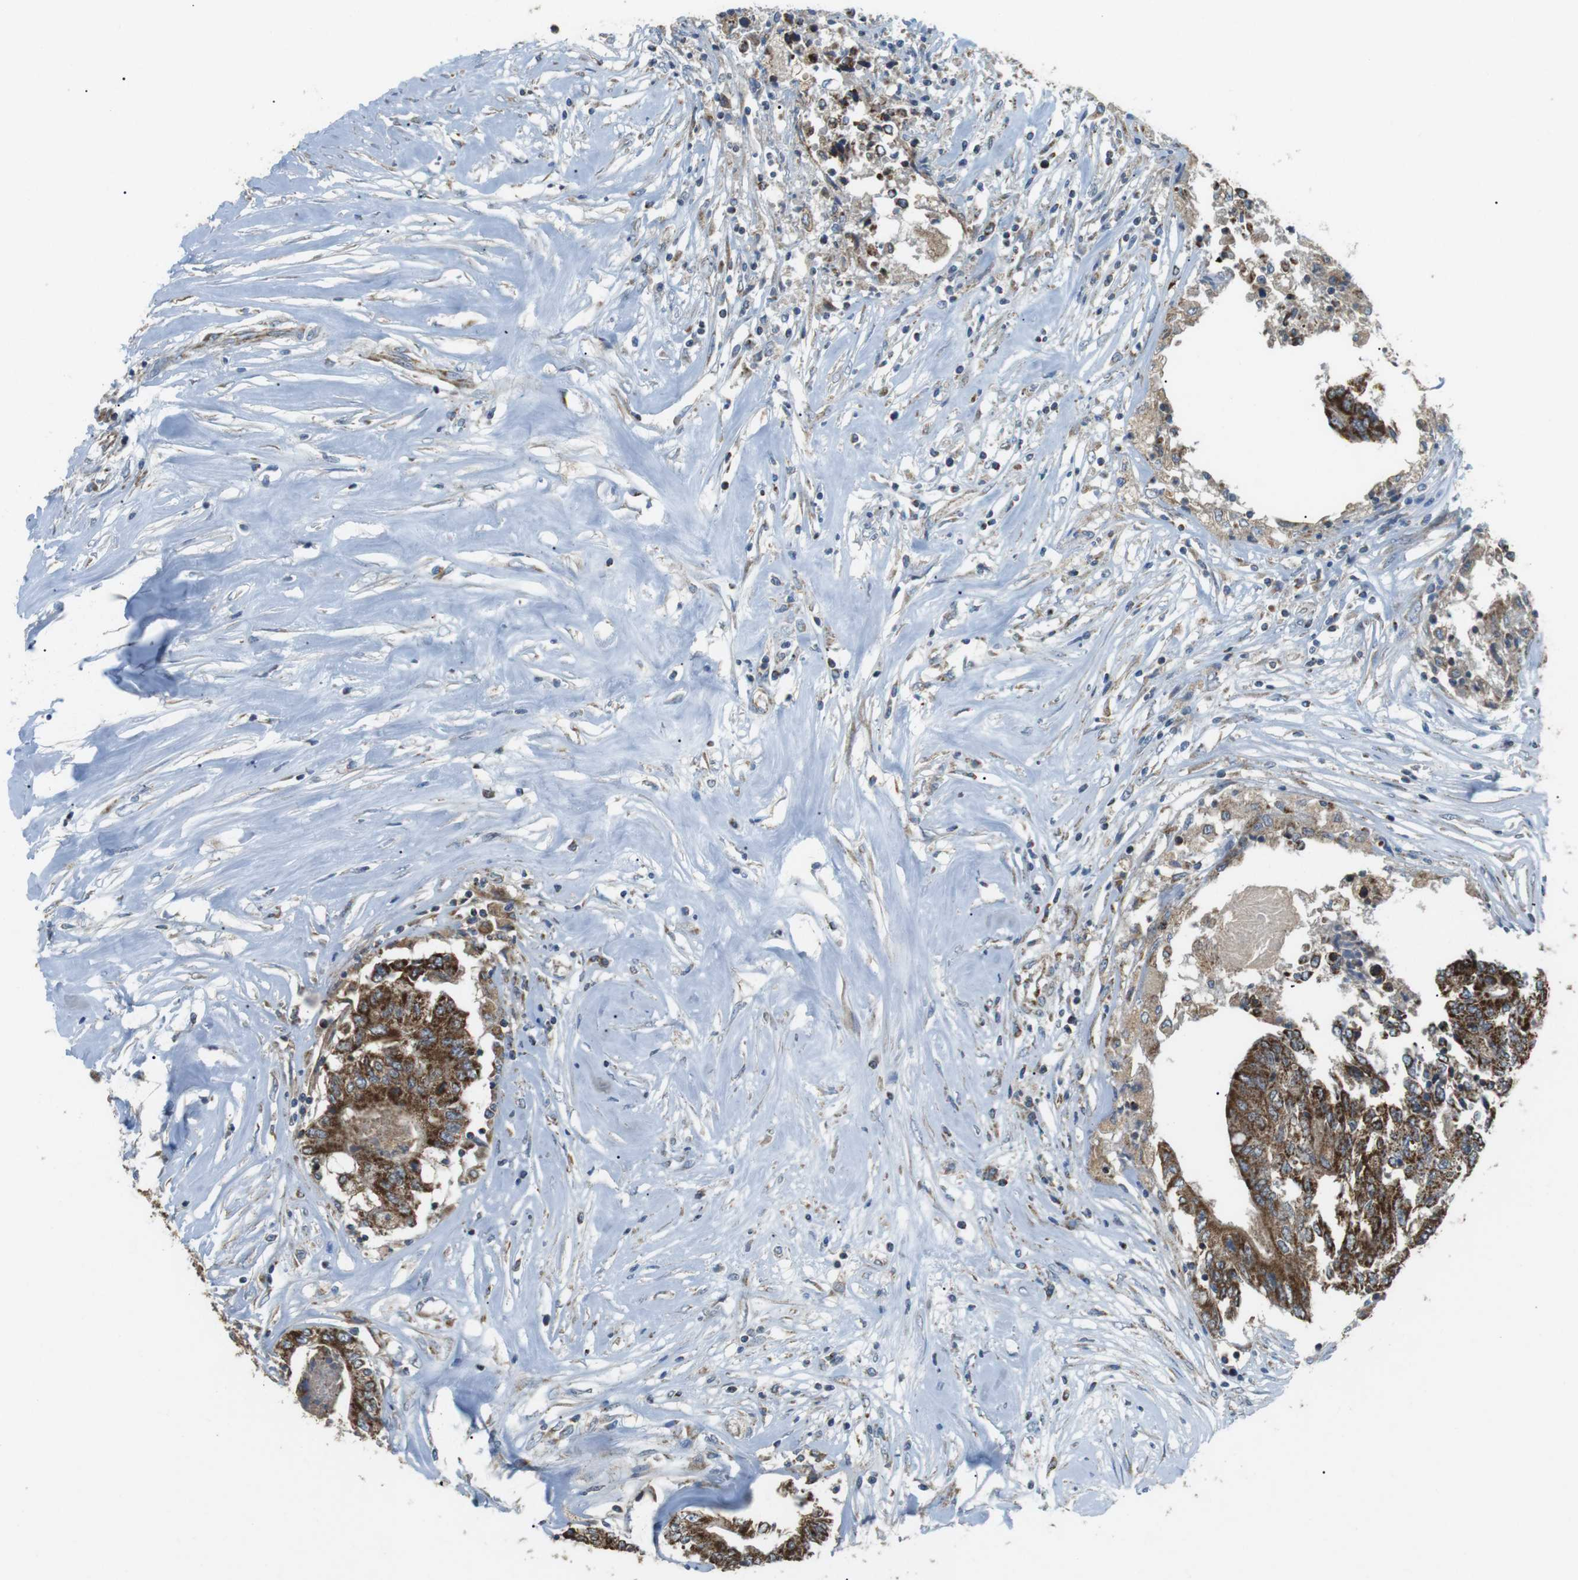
{"staining": {"intensity": "strong", "quantity": ">75%", "location": "cytoplasmic/membranous"}, "tissue": "colorectal cancer", "cell_type": "Tumor cells", "image_type": "cancer", "snomed": [{"axis": "morphology", "description": "Adenocarcinoma, NOS"}, {"axis": "topography", "description": "Rectum"}], "caption": "A histopathology image of colorectal cancer (adenocarcinoma) stained for a protein displays strong cytoplasmic/membranous brown staining in tumor cells.", "gene": "BACE1", "patient": {"sex": "male", "age": 63}}